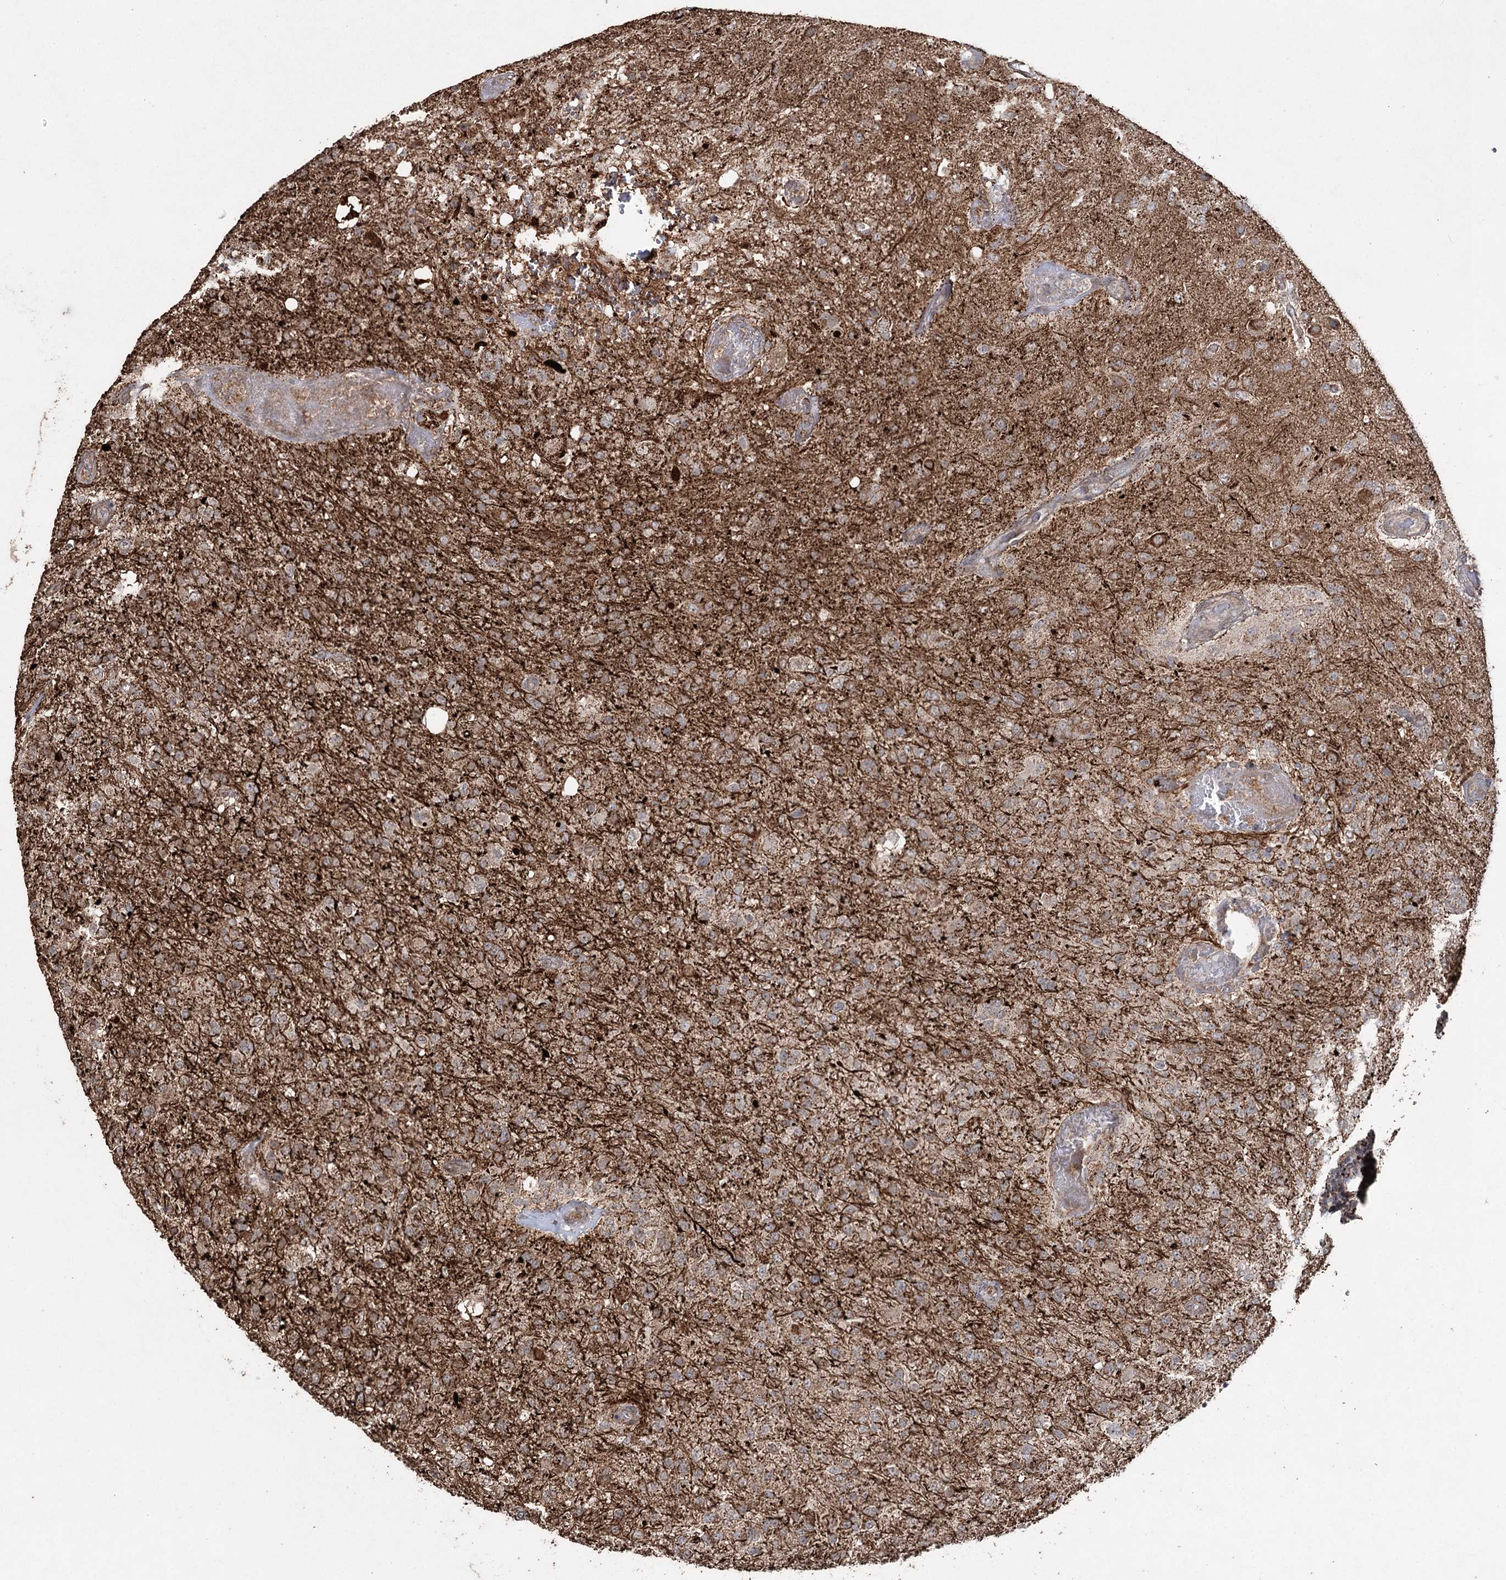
{"staining": {"intensity": "moderate", "quantity": ">75%", "location": "cytoplasmic/membranous"}, "tissue": "glioma", "cell_type": "Tumor cells", "image_type": "cancer", "snomed": [{"axis": "morphology", "description": "Glioma, malignant, High grade"}, {"axis": "topography", "description": "Brain"}], "caption": "Protein expression analysis of human glioma reveals moderate cytoplasmic/membranous expression in approximately >75% of tumor cells.", "gene": "SLF2", "patient": {"sex": "female", "age": 74}}